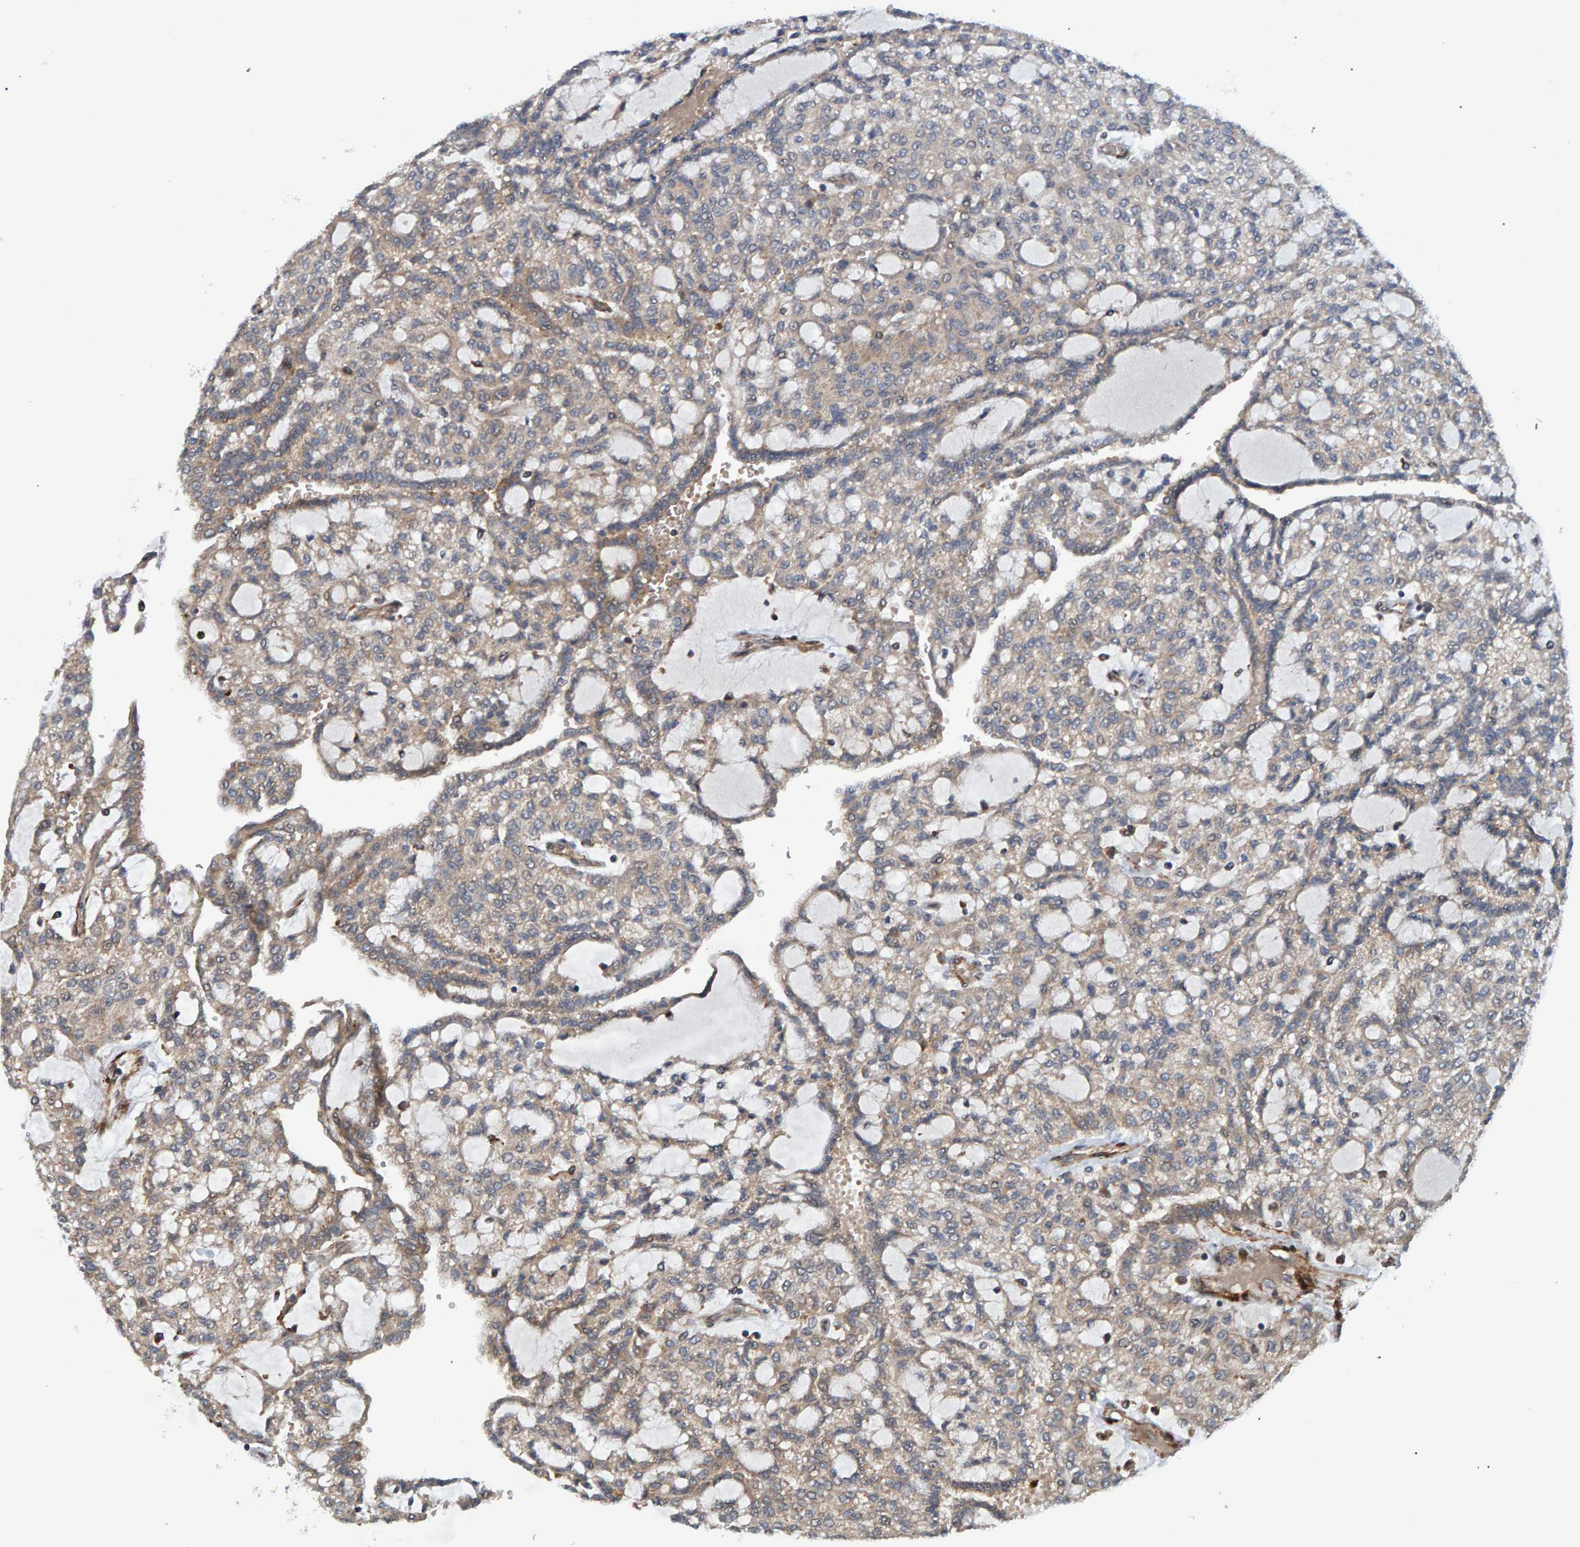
{"staining": {"intensity": "weak", "quantity": ">75%", "location": "cytoplasmic/membranous"}, "tissue": "renal cancer", "cell_type": "Tumor cells", "image_type": "cancer", "snomed": [{"axis": "morphology", "description": "Adenocarcinoma, NOS"}, {"axis": "topography", "description": "Kidney"}], "caption": "Human renal adenocarcinoma stained for a protein (brown) shows weak cytoplasmic/membranous positive positivity in about >75% of tumor cells.", "gene": "ATP6V1H", "patient": {"sex": "male", "age": 63}}